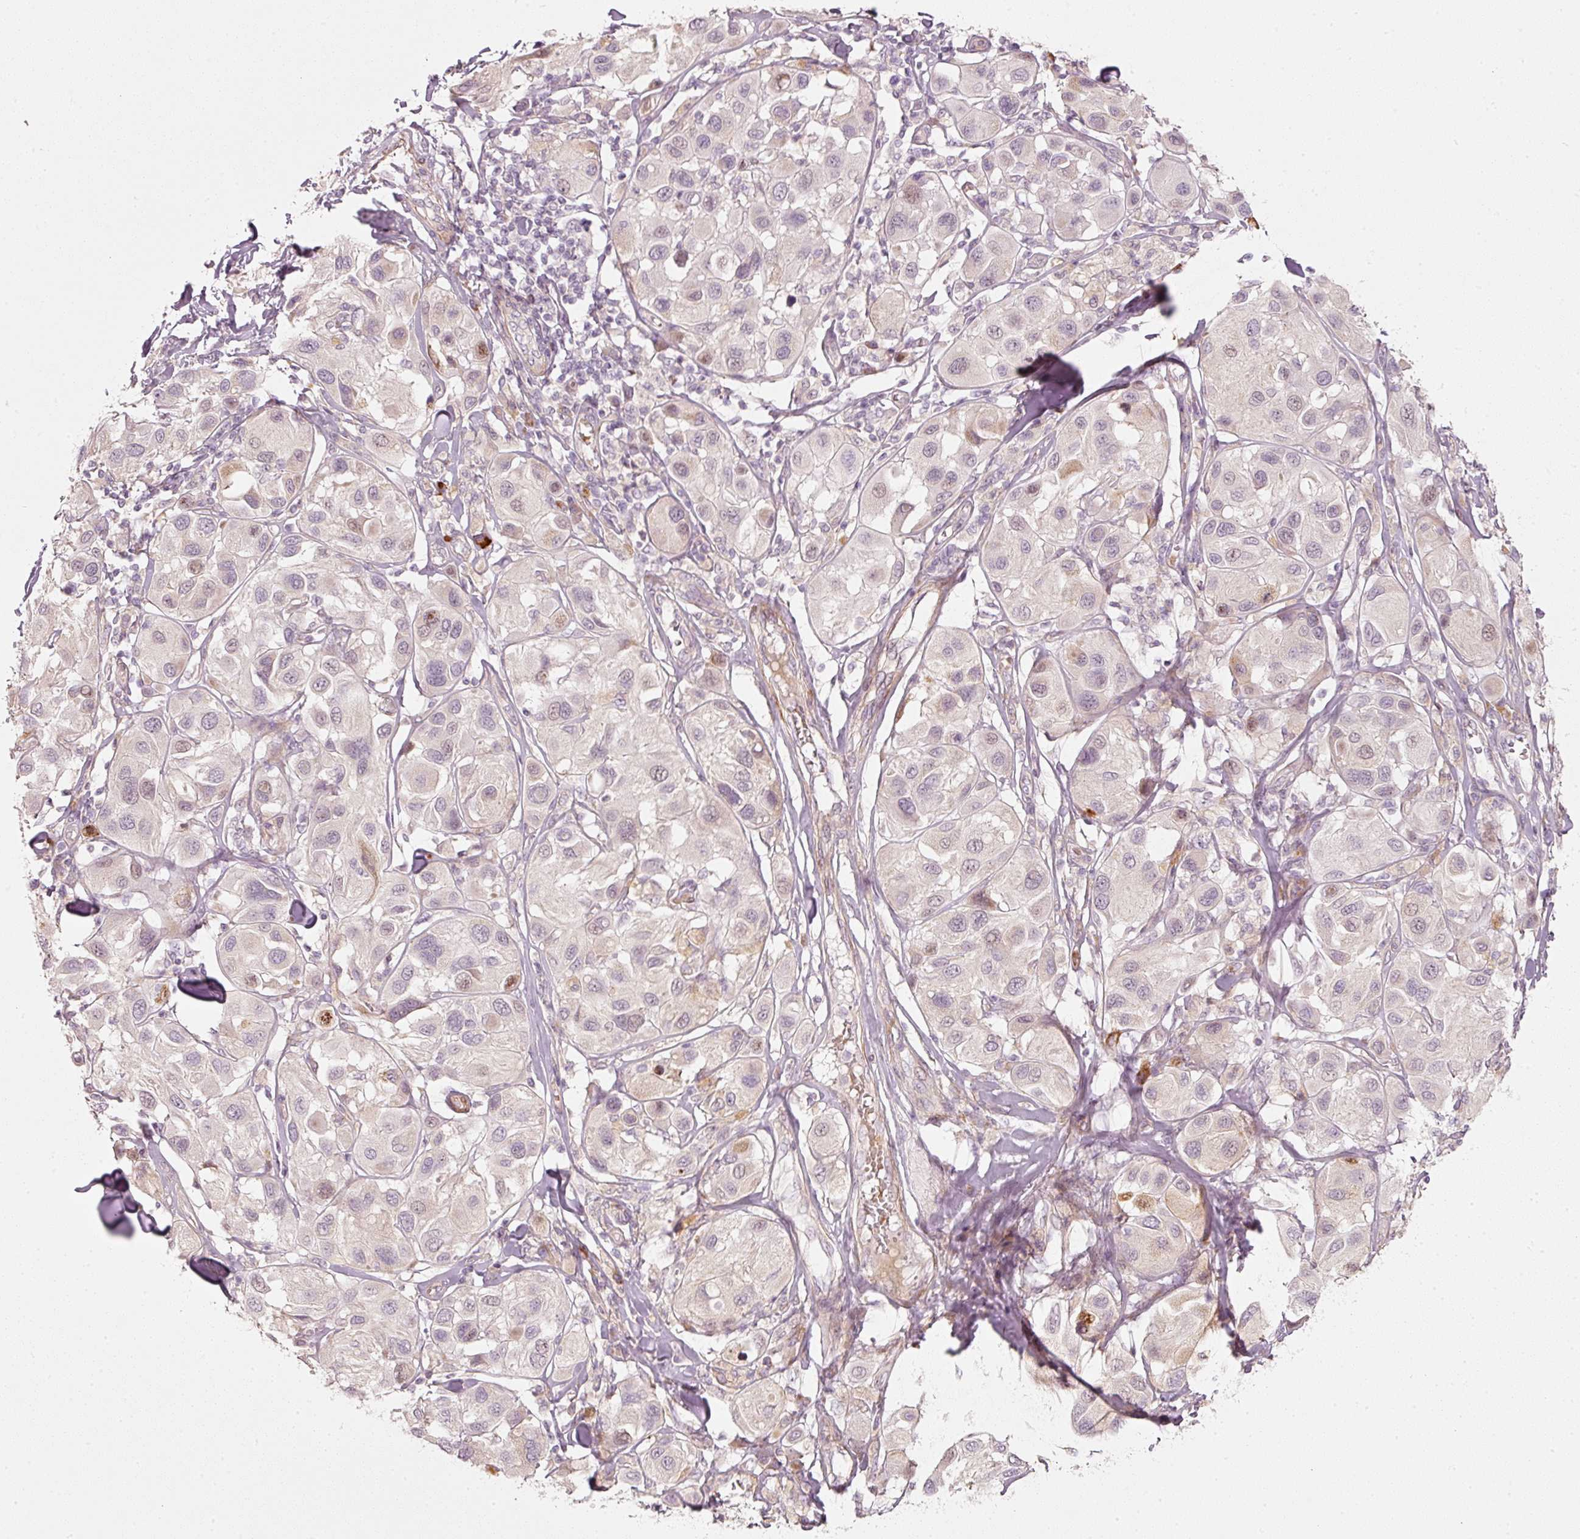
{"staining": {"intensity": "negative", "quantity": "none", "location": "none"}, "tissue": "melanoma", "cell_type": "Tumor cells", "image_type": "cancer", "snomed": [{"axis": "morphology", "description": "Malignant melanoma, Metastatic site"}, {"axis": "topography", "description": "Skin"}], "caption": "A high-resolution image shows IHC staining of melanoma, which demonstrates no significant staining in tumor cells. (DAB (3,3'-diaminobenzidine) IHC visualized using brightfield microscopy, high magnification).", "gene": "KCNQ1", "patient": {"sex": "male", "age": 41}}